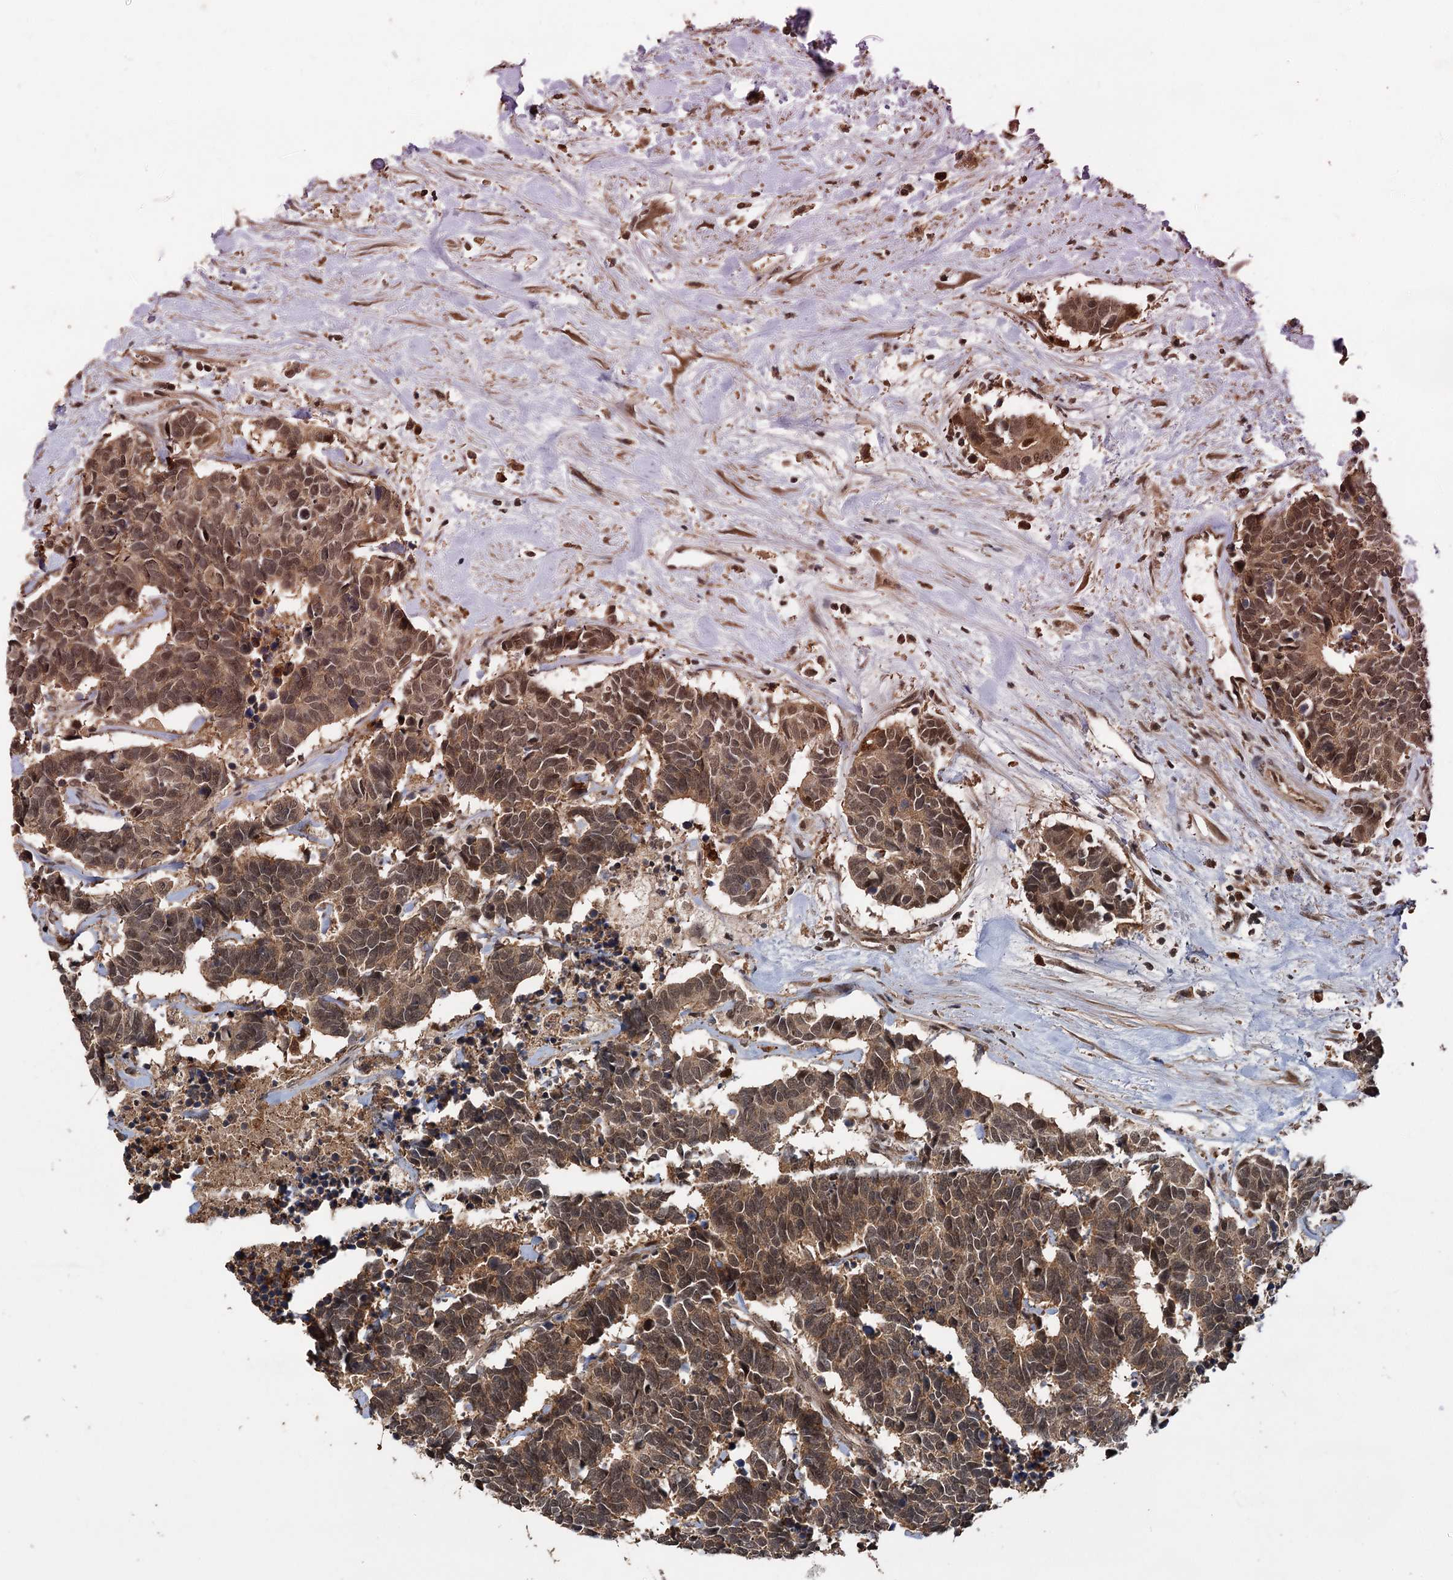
{"staining": {"intensity": "moderate", "quantity": ">75%", "location": "cytoplasmic/membranous,nuclear"}, "tissue": "carcinoid", "cell_type": "Tumor cells", "image_type": "cancer", "snomed": [{"axis": "morphology", "description": "Carcinoma, NOS"}, {"axis": "morphology", "description": "Carcinoid, malignant, NOS"}, {"axis": "topography", "description": "Urinary bladder"}], "caption": "Brown immunohistochemical staining in carcinoid reveals moderate cytoplasmic/membranous and nuclear positivity in approximately >75% of tumor cells. The staining was performed using DAB, with brown indicating positive protein expression. Nuclei are stained blue with hematoxylin.", "gene": "KANSL2", "patient": {"sex": "male", "age": 57}}